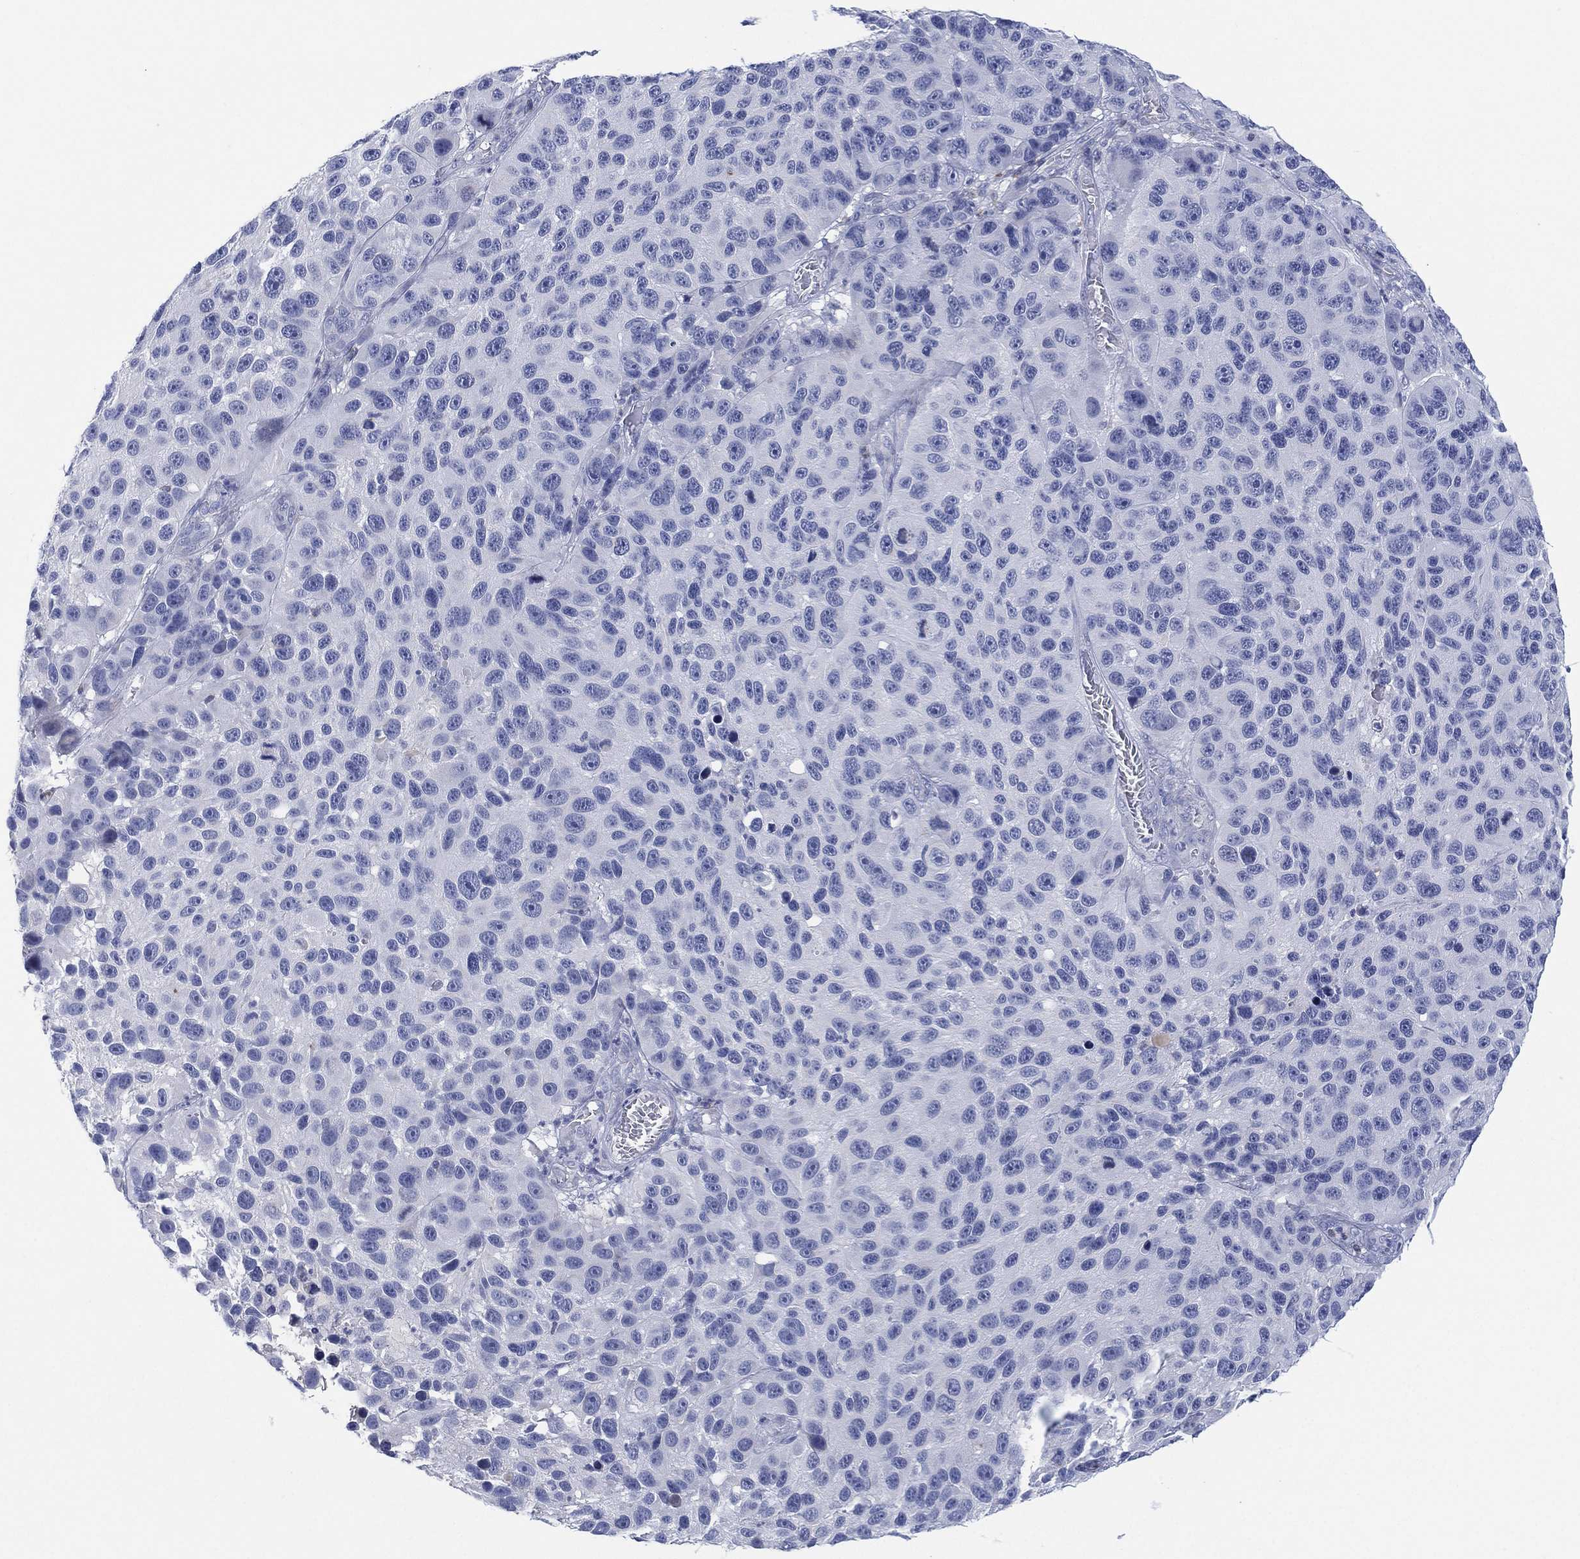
{"staining": {"intensity": "negative", "quantity": "none", "location": "none"}, "tissue": "melanoma", "cell_type": "Tumor cells", "image_type": "cancer", "snomed": [{"axis": "morphology", "description": "Malignant melanoma, NOS"}, {"axis": "topography", "description": "Skin"}], "caption": "The image demonstrates no staining of tumor cells in malignant melanoma. The staining is performed using DAB brown chromogen with nuclei counter-stained in using hematoxylin.", "gene": "SEPTIN1", "patient": {"sex": "male", "age": 53}}